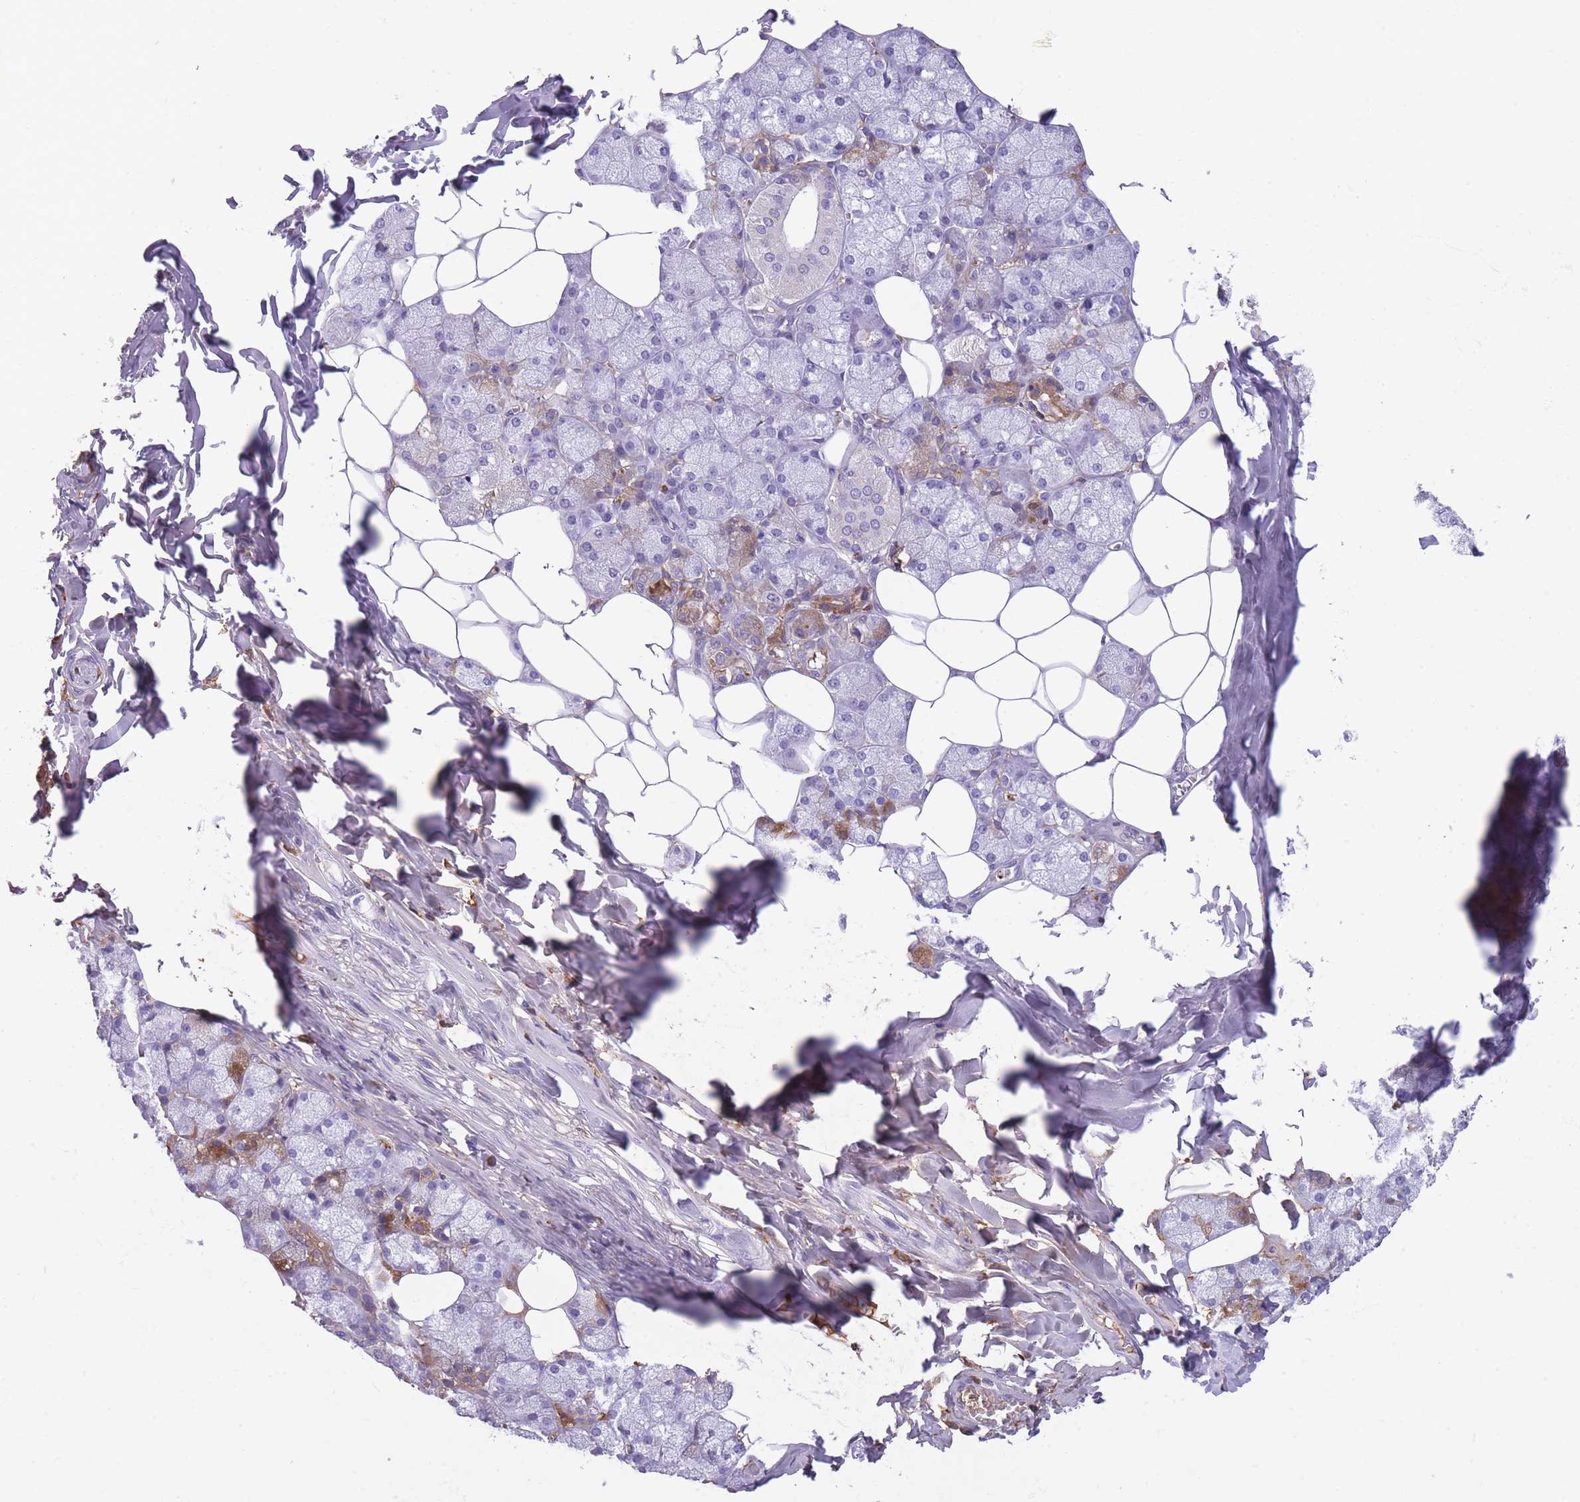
{"staining": {"intensity": "moderate", "quantity": "<25%", "location": "cytoplasmic/membranous"}, "tissue": "salivary gland", "cell_type": "Glandular cells", "image_type": "normal", "snomed": [{"axis": "morphology", "description": "Normal tissue, NOS"}, {"axis": "topography", "description": "Salivary gland"}], "caption": "Immunohistochemical staining of benign salivary gland reveals <25% levels of moderate cytoplasmic/membranous protein staining in about <25% of glandular cells.", "gene": "GNAT1", "patient": {"sex": "male", "age": 62}}